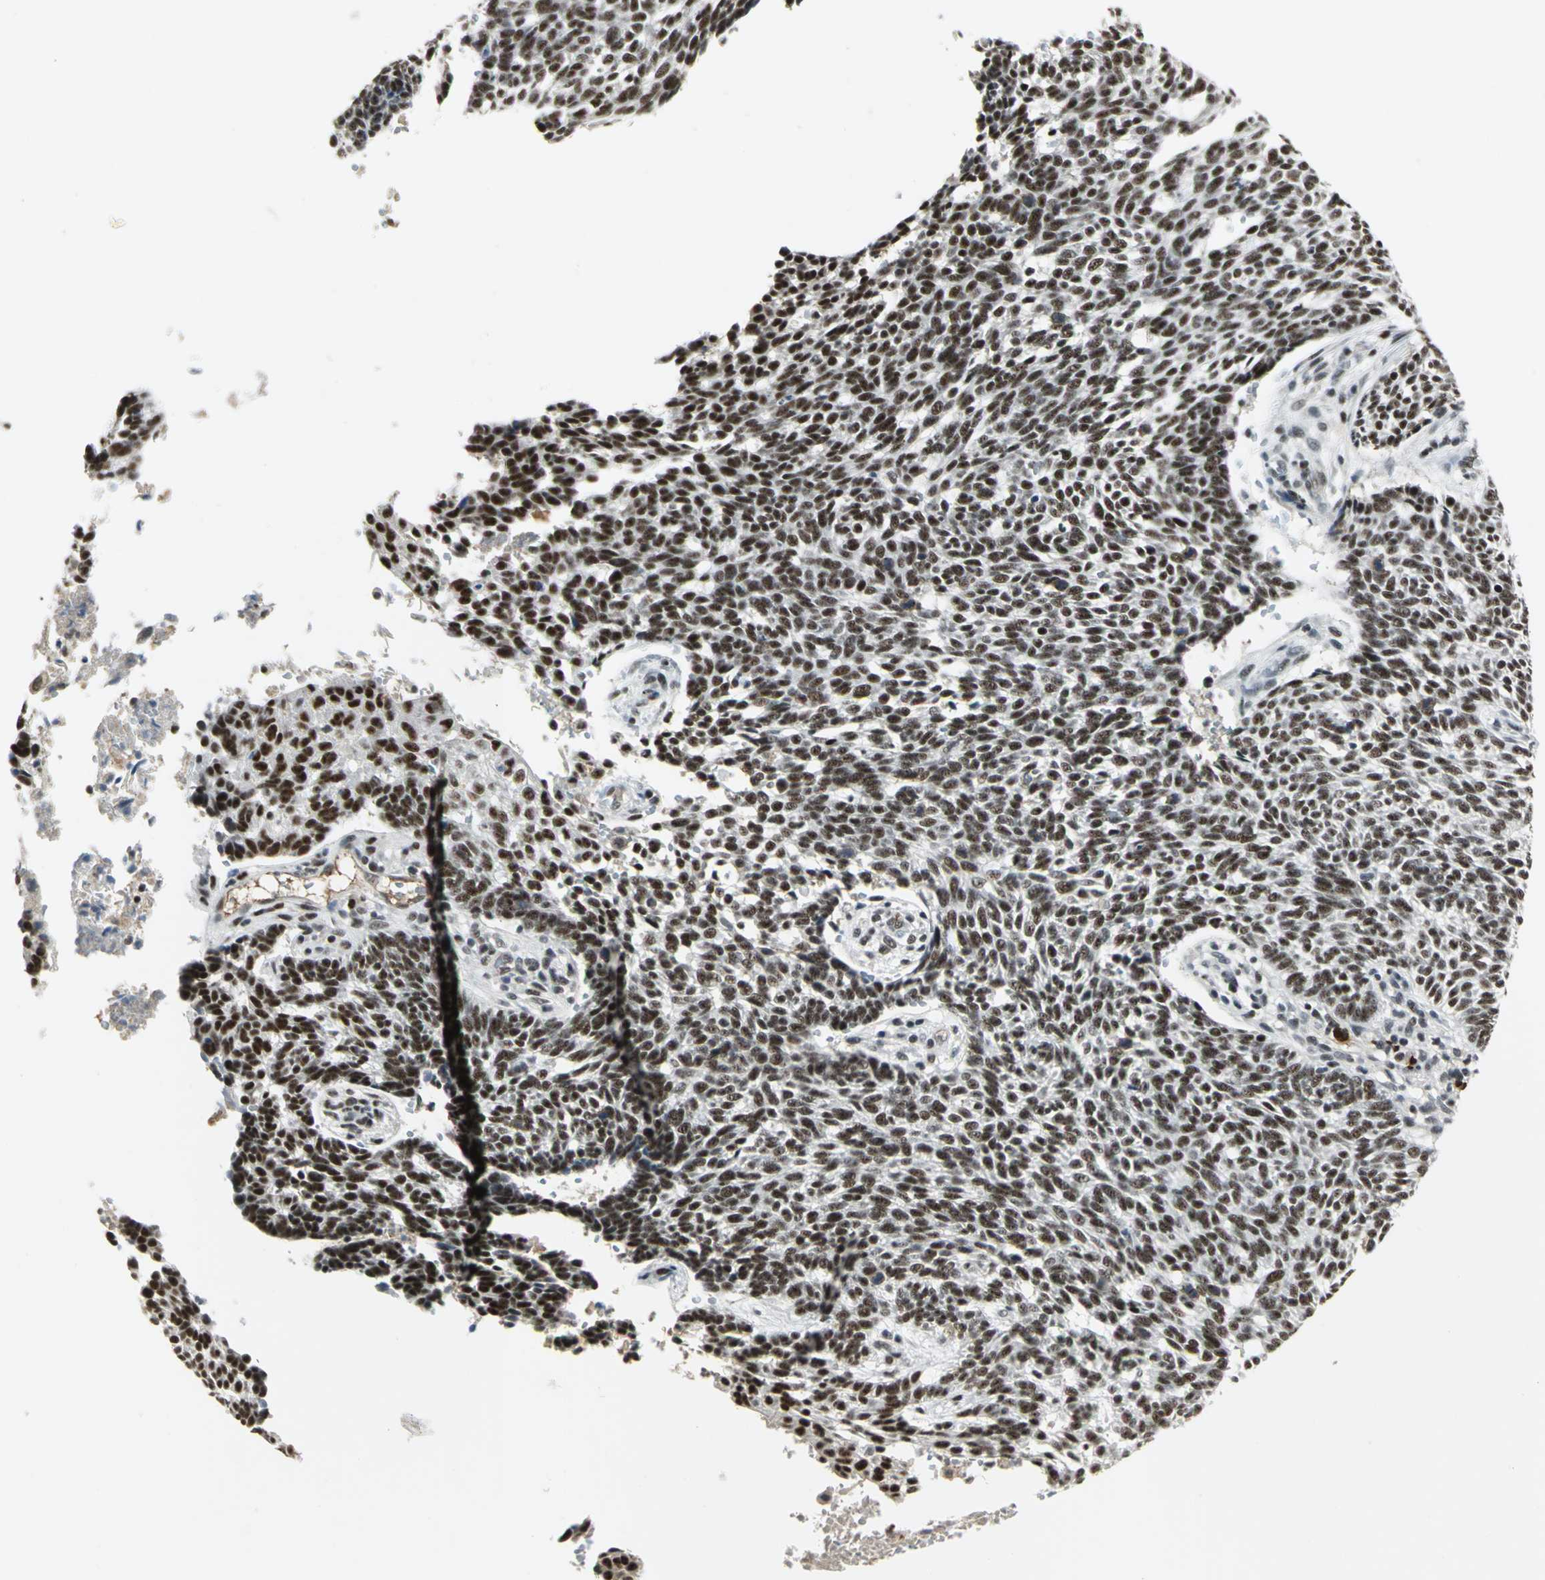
{"staining": {"intensity": "strong", "quantity": ">75%", "location": "nuclear"}, "tissue": "skin cancer", "cell_type": "Tumor cells", "image_type": "cancer", "snomed": [{"axis": "morphology", "description": "Normal tissue, NOS"}, {"axis": "morphology", "description": "Basal cell carcinoma"}, {"axis": "topography", "description": "Skin"}], "caption": "Basal cell carcinoma (skin) stained with a brown dye displays strong nuclear positive staining in about >75% of tumor cells.", "gene": "CCNT1", "patient": {"sex": "male", "age": 87}}